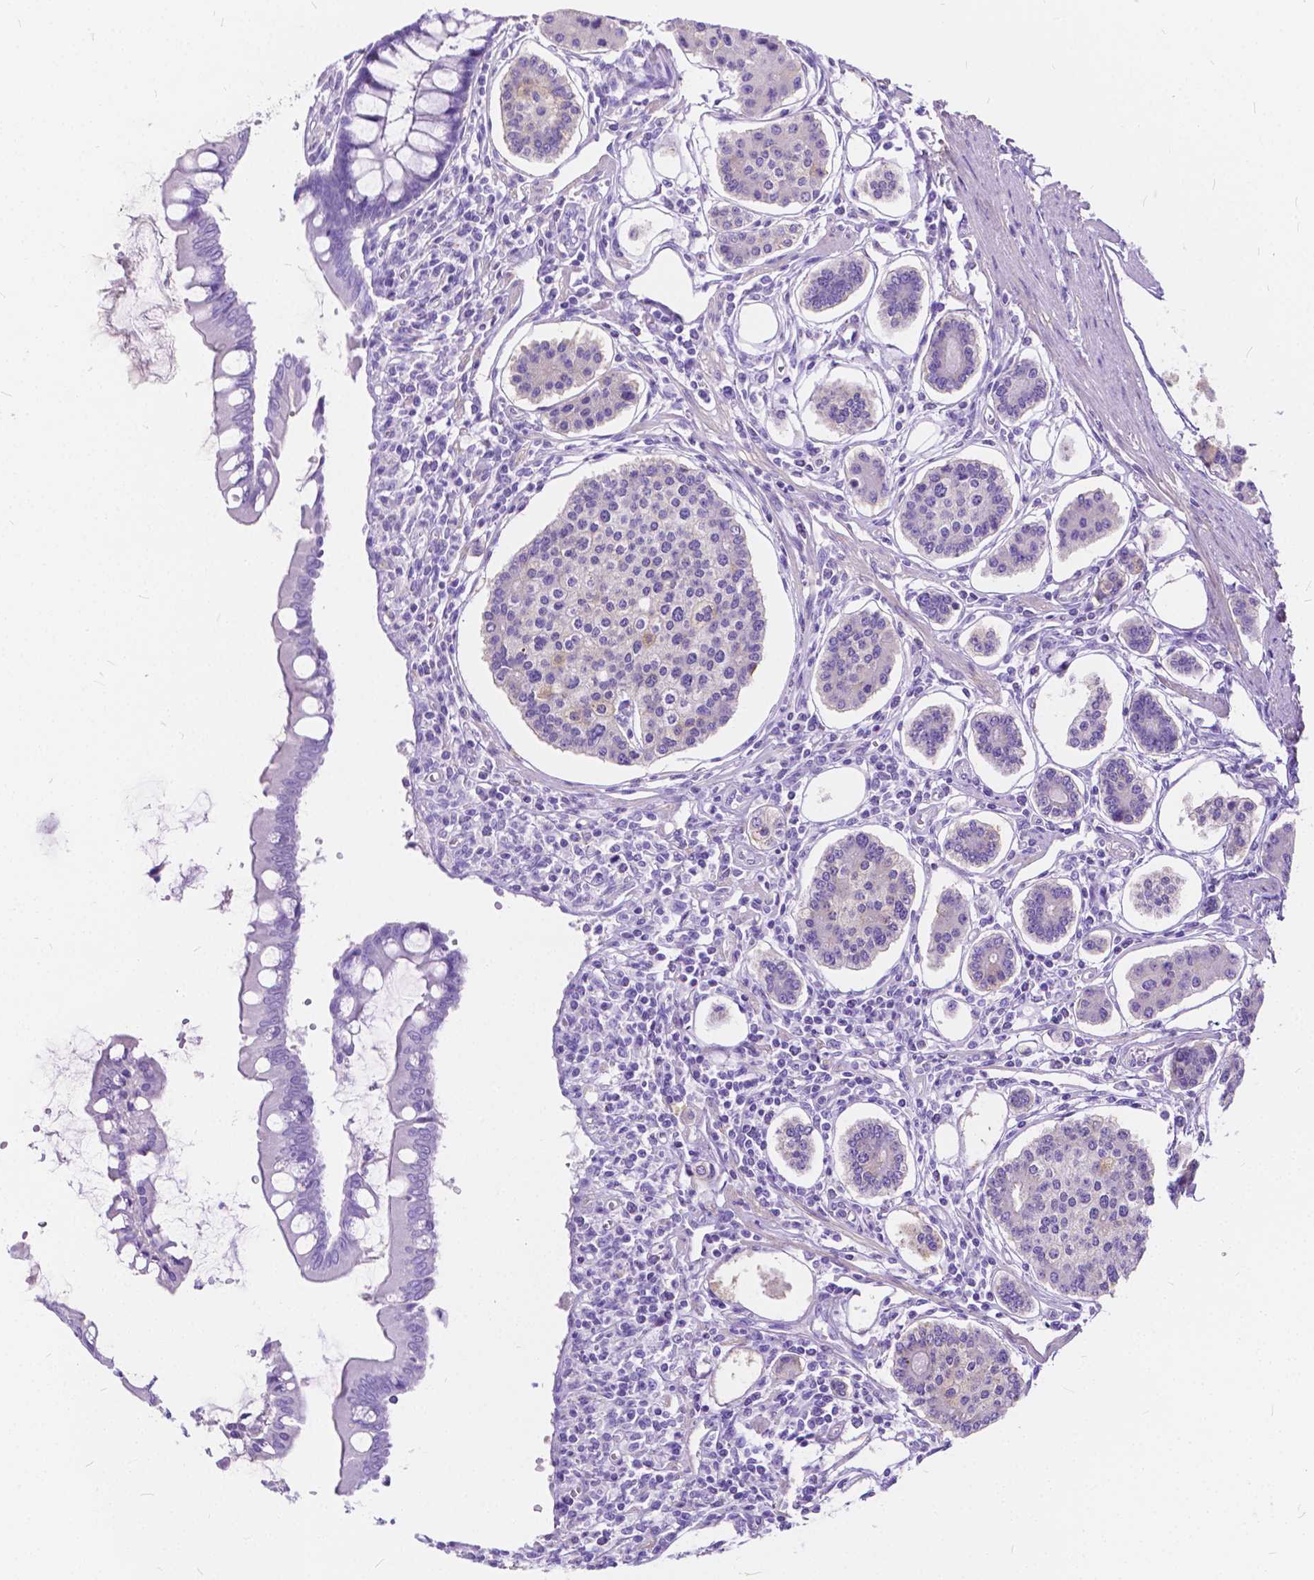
{"staining": {"intensity": "weak", "quantity": "<25%", "location": "cytoplasmic/membranous"}, "tissue": "carcinoid", "cell_type": "Tumor cells", "image_type": "cancer", "snomed": [{"axis": "morphology", "description": "Carcinoid, malignant, NOS"}, {"axis": "topography", "description": "Small intestine"}], "caption": "Immunohistochemistry (IHC) histopathology image of neoplastic tissue: malignant carcinoid stained with DAB reveals no significant protein expression in tumor cells. Nuclei are stained in blue.", "gene": "CHRM1", "patient": {"sex": "female", "age": 65}}